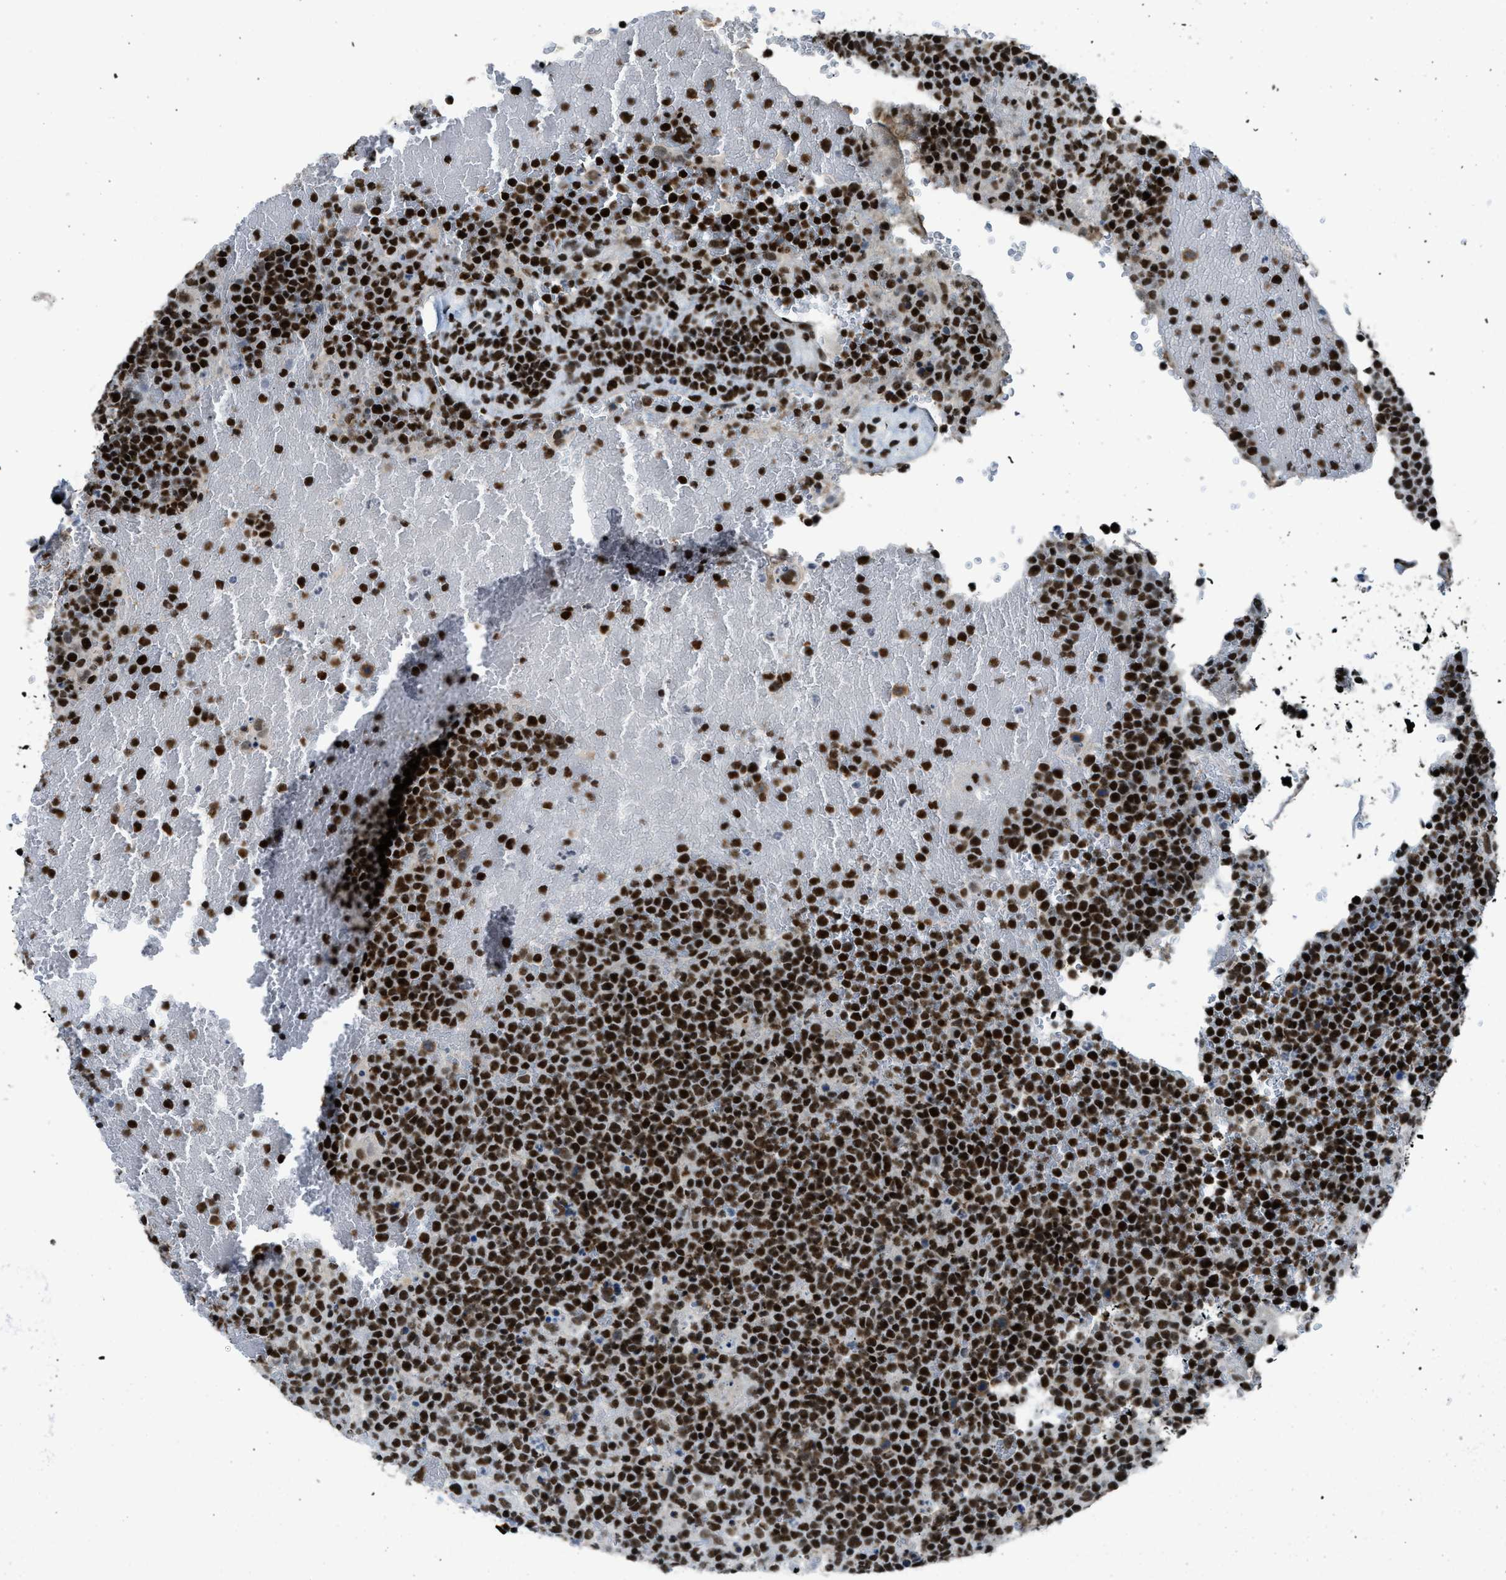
{"staining": {"intensity": "strong", "quantity": ">75%", "location": "nuclear"}, "tissue": "lymphoma", "cell_type": "Tumor cells", "image_type": "cancer", "snomed": [{"axis": "morphology", "description": "Malignant lymphoma, non-Hodgkin's type, High grade"}, {"axis": "topography", "description": "Lymph node"}], "caption": "Immunohistochemical staining of human malignant lymphoma, non-Hodgkin's type (high-grade) shows high levels of strong nuclear protein staining in about >75% of tumor cells.", "gene": "SCAF4", "patient": {"sex": "male", "age": 61}}